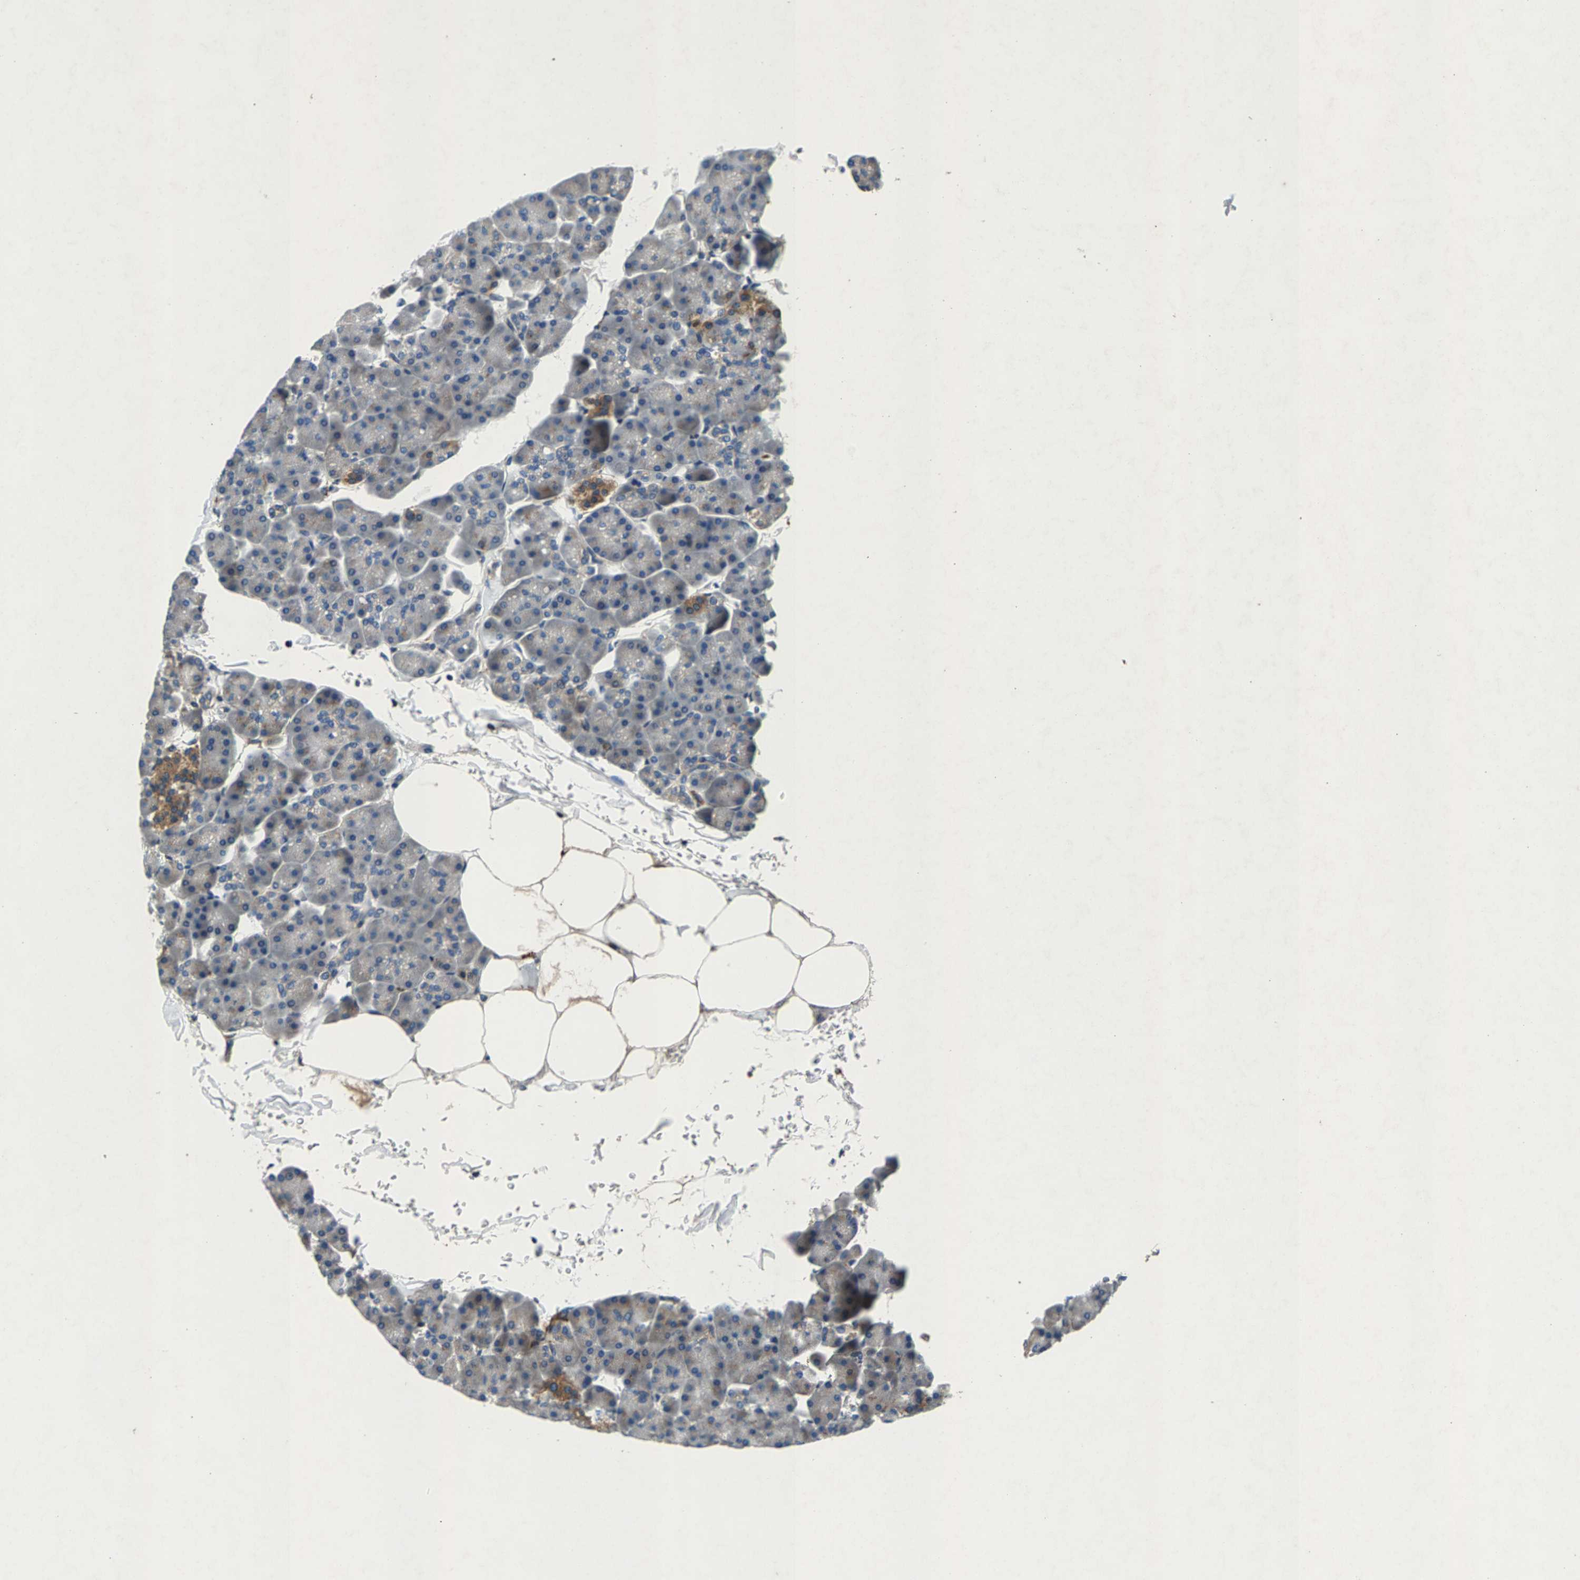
{"staining": {"intensity": "moderate", "quantity": "25%-75%", "location": "cytoplasmic/membranous"}, "tissue": "pancreas", "cell_type": "Exocrine glandular cells", "image_type": "normal", "snomed": [{"axis": "morphology", "description": "Normal tissue, NOS"}, {"axis": "topography", "description": "Pancreas"}], "caption": "Brown immunohistochemical staining in benign pancreas exhibits moderate cytoplasmic/membranous staining in about 25%-75% of exocrine glandular cells. (DAB (3,3'-diaminobenzidine) = brown stain, brightfield microscopy at high magnification).", "gene": "LPCAT1", "patient": {"sex": "male", "age": 35}}